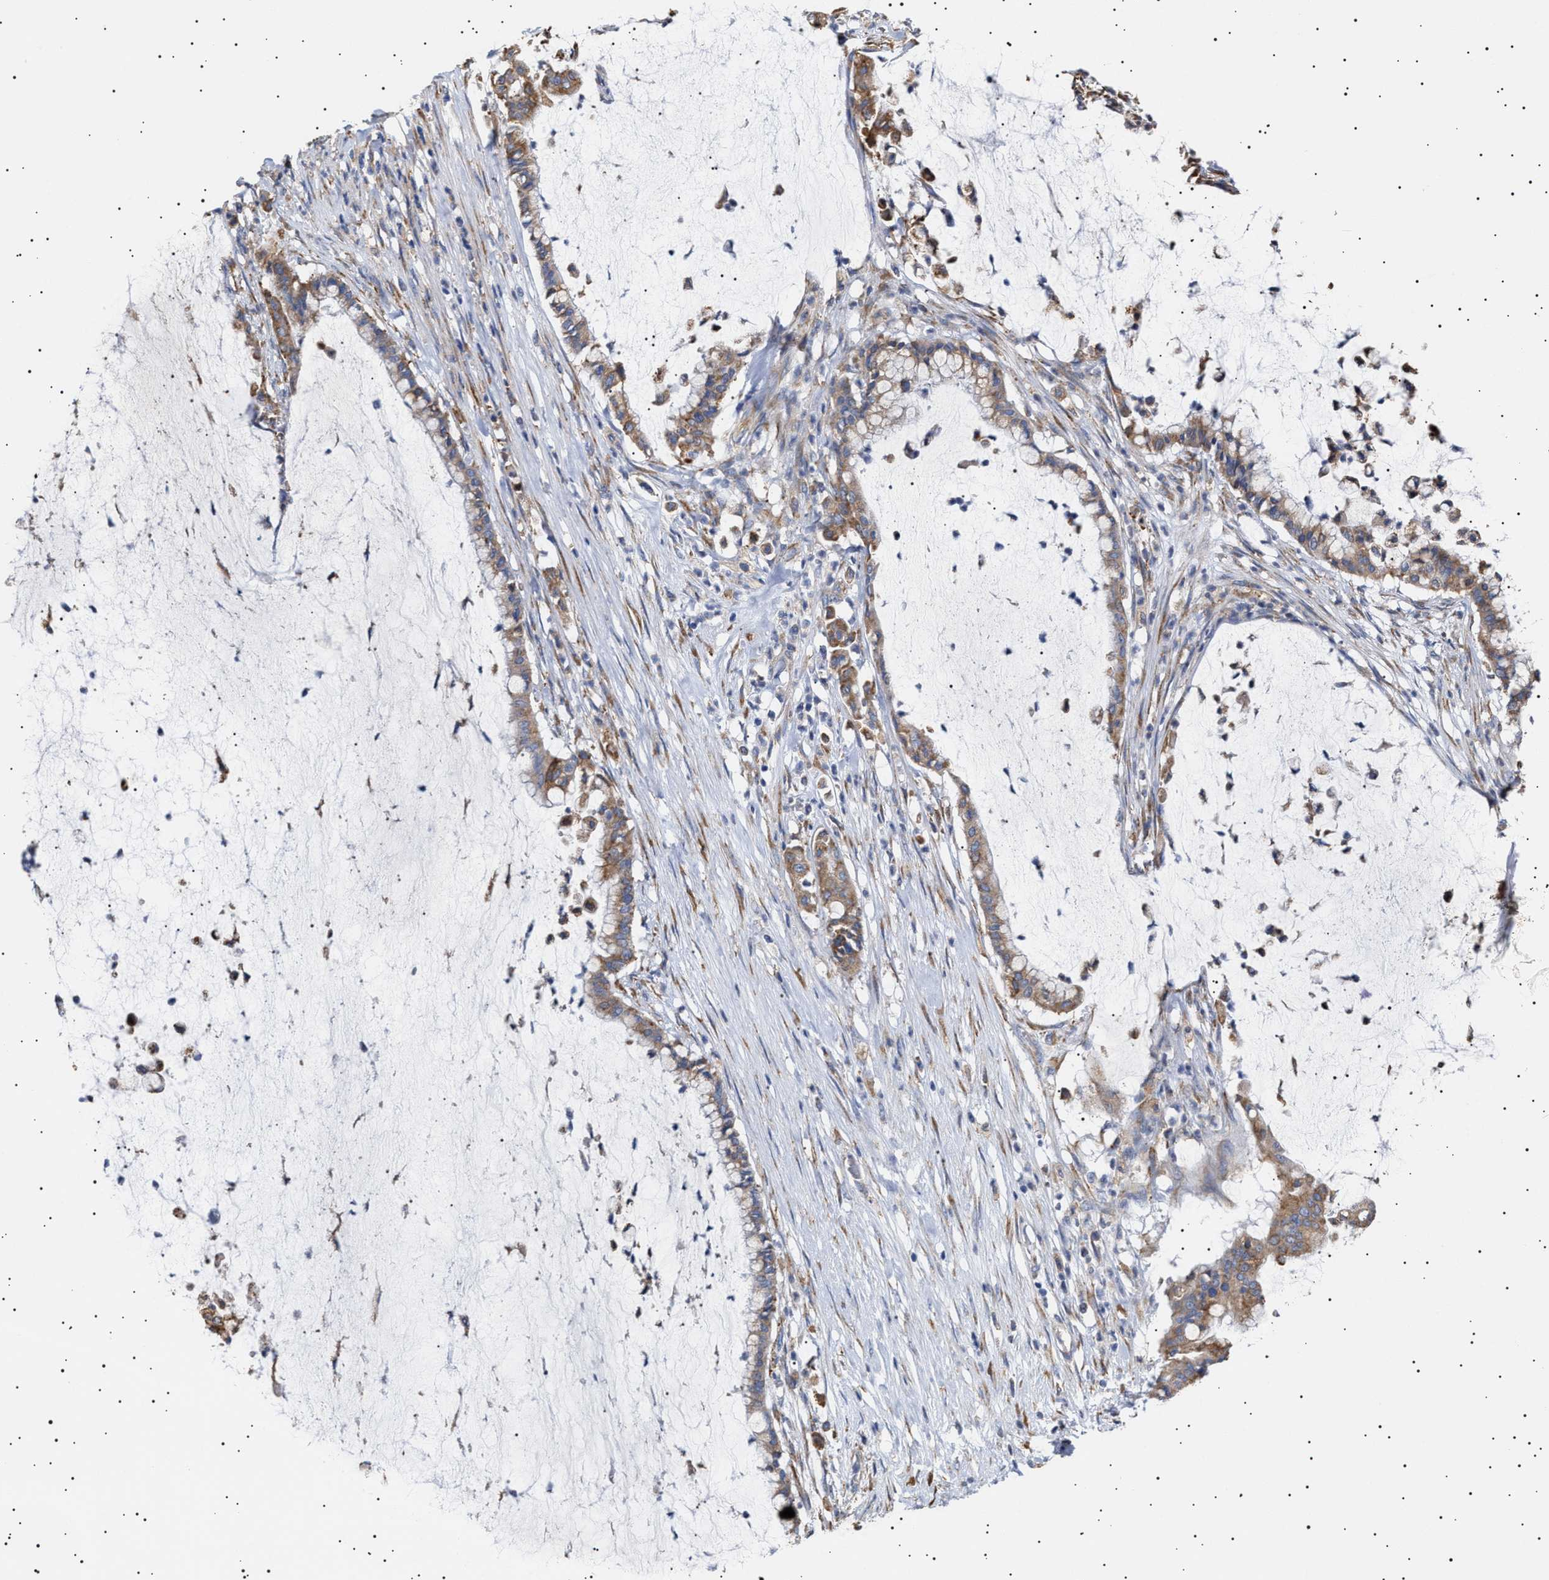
{"staining": {"intensity": "moderate", "quantity": ">75%", "location": "cytoplasmic/membranous"}, "tissue": "pancreatic cancer", "cell_type": "Tumor cells", "image_type": "cancer", "snomed": [{"axis": "morphology", "description": "Adenocarcinoma, NOS"}, {"axis": "topography", "description": "Pancreas"}], "caption": "Human pancreatic cancer stained with a brown dye exhibits moderate cytoplasmic/membranous positive expression in about >75% of tumor cells.", "gene": "ERCC6L2", "patient": {"sex": "male", "age": 41}}